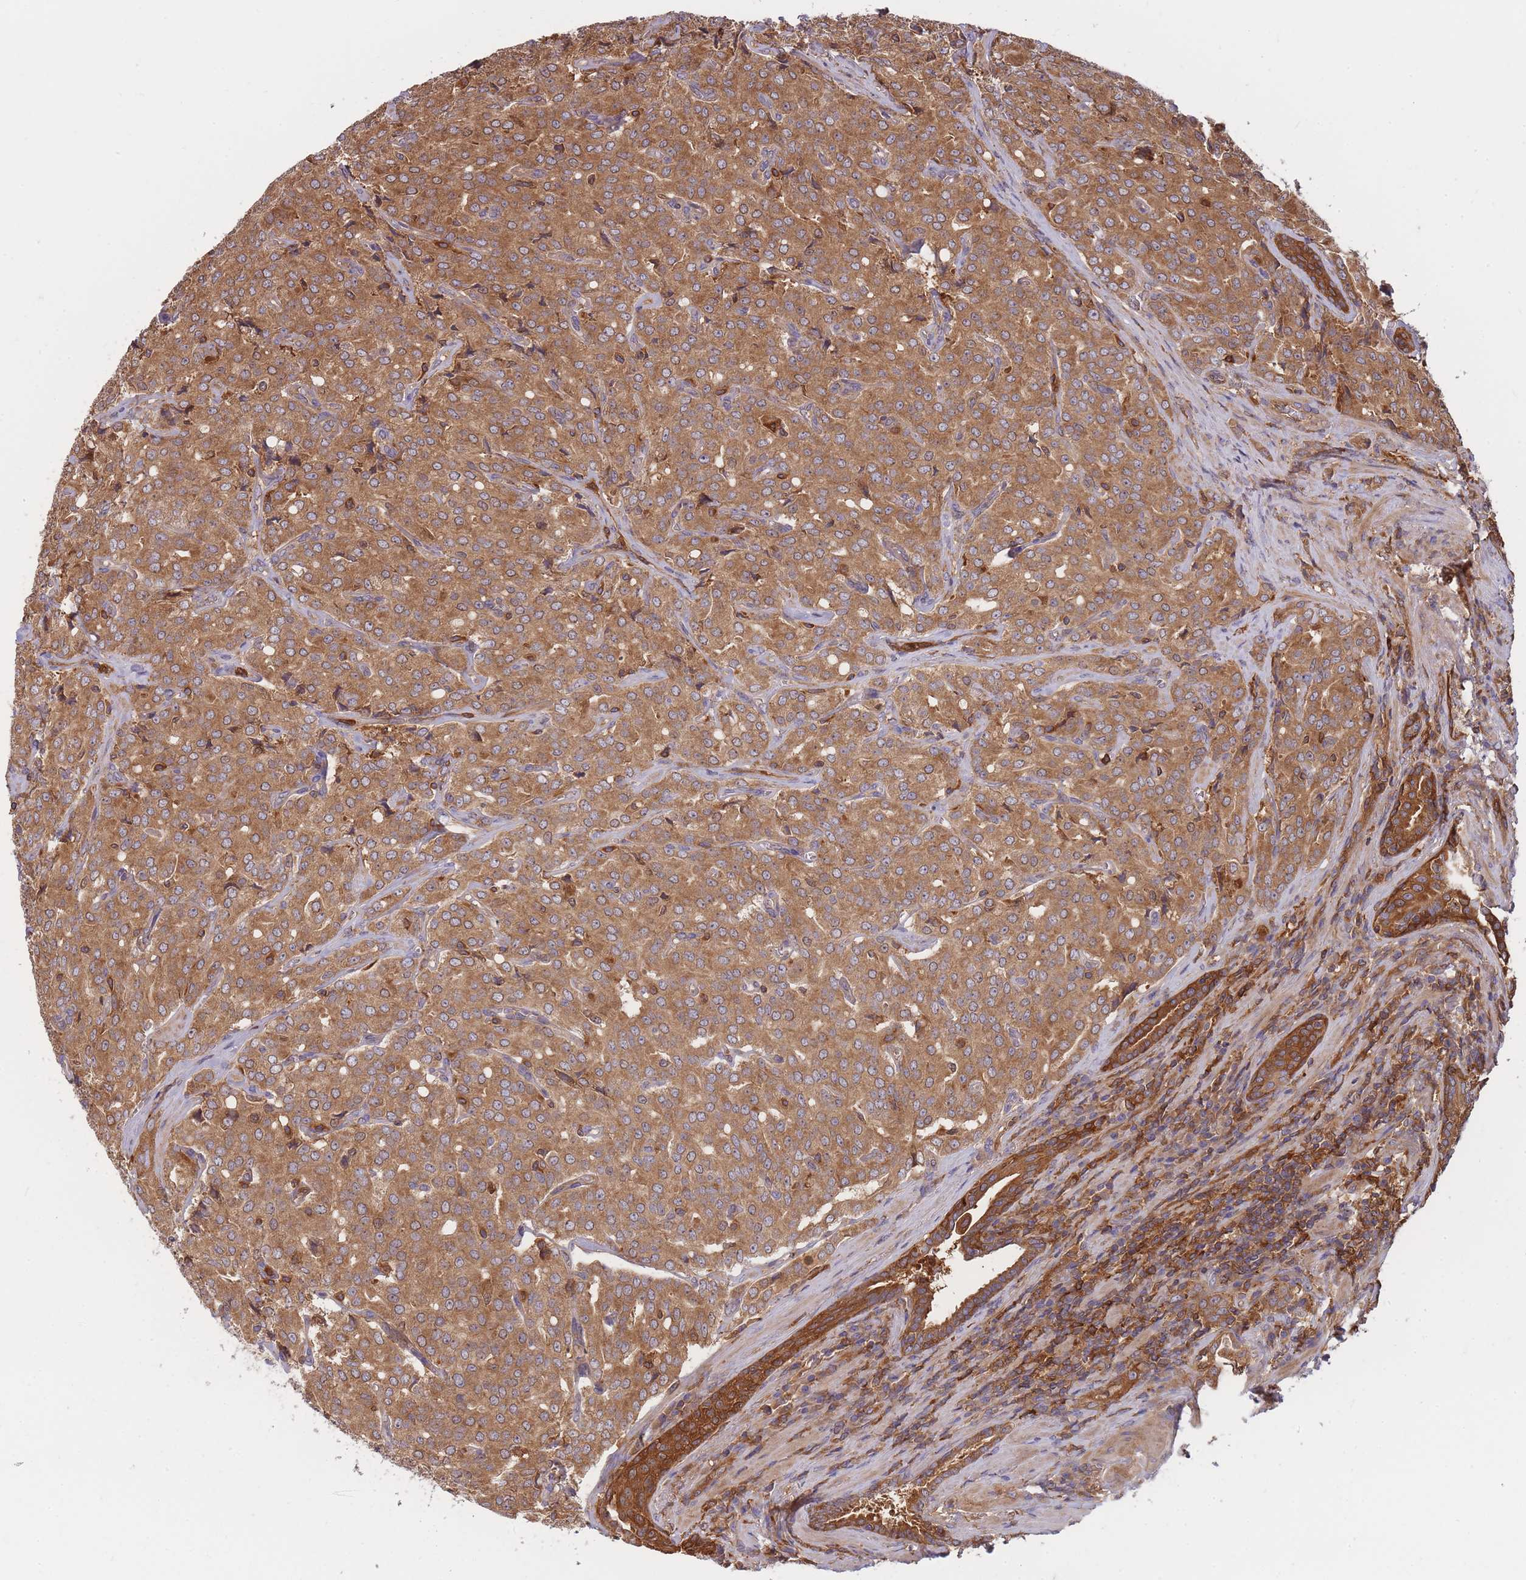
{"staining": {"intensity": "moderate", "quantity": ">75%", "location": "cytoplasmic/membranous"}, "tissue": "prostate cancer", "cell_type": "Tumor cells", "image_type": "cancer", "snomed": [{"axis": "morphology", "description": "Adenocarcinoma, High grade"}, {"axis": "topography", "description": "Prostate"}], "caption": "Immunohistochemical staining of human prostate cancer (adenocarcinoma (high-grade)) displays medium levels of moderate cytoplasmic/membranous protein positivity in approximately >75% of tumor cells.", "gene": "SLC4A9", "patient": {"sex": "male", "age": 68}}